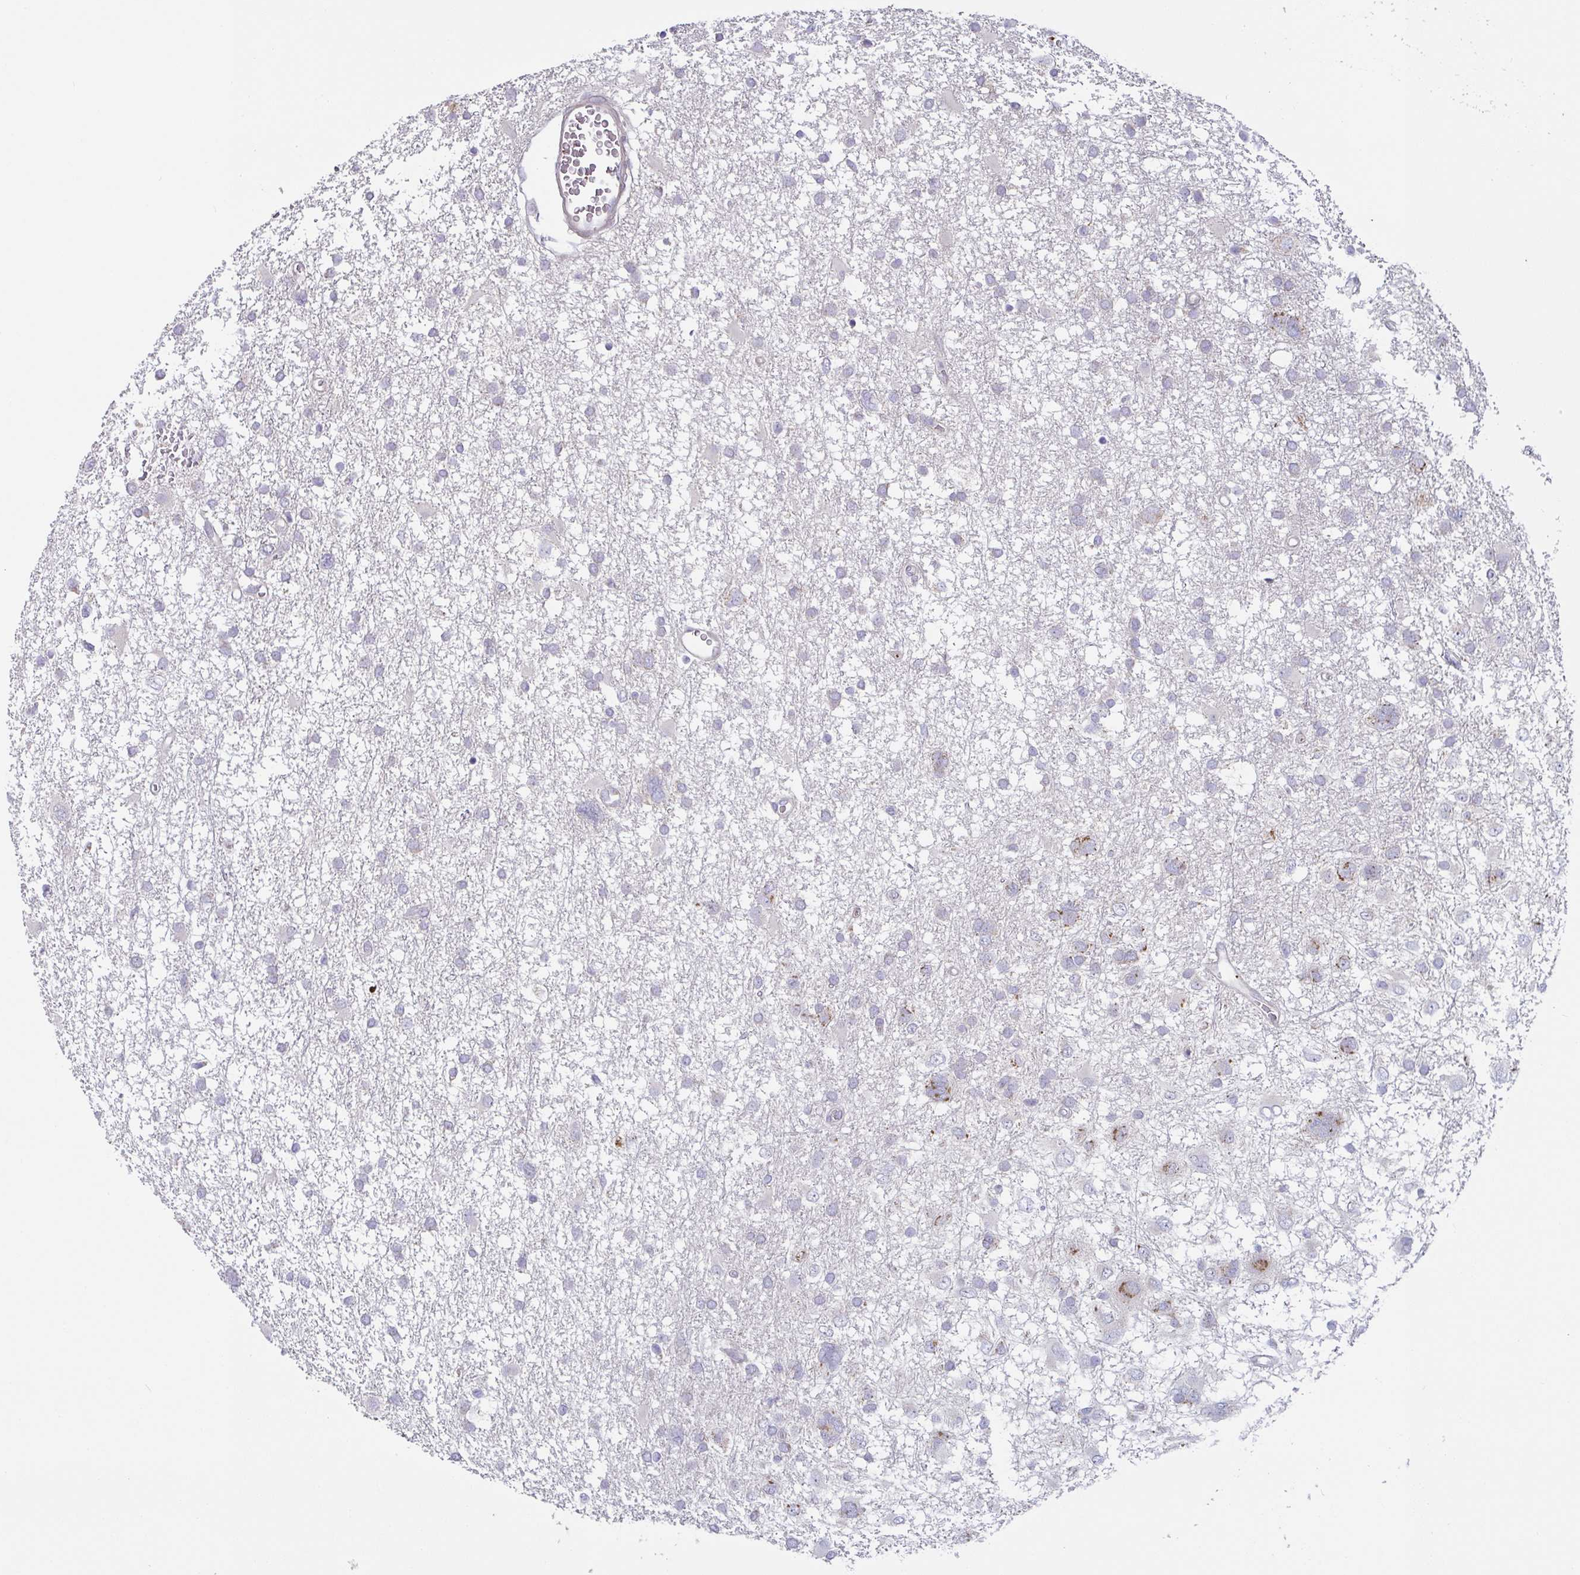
{"staining": {"intensity": "moderate", "quantity": "<25%", "location": "cytoplasmic/membranous"}, "tissue": "glioma", "cell_type": "Tumor cells", "image_type": "cancer", "snomed": [{"axis": "morphology", "description": "Glioma, malignant, High grade"}, {"axis": "topography", "description": "Brain"}], "caption": "Tumor cells display low levels of moderate cytoplasmic/membranous positivity in approximately <25% of cells in malignant high-grade glioma.", "gene": "MRPS2", "patient": {"sex": "male", "age": 61}}